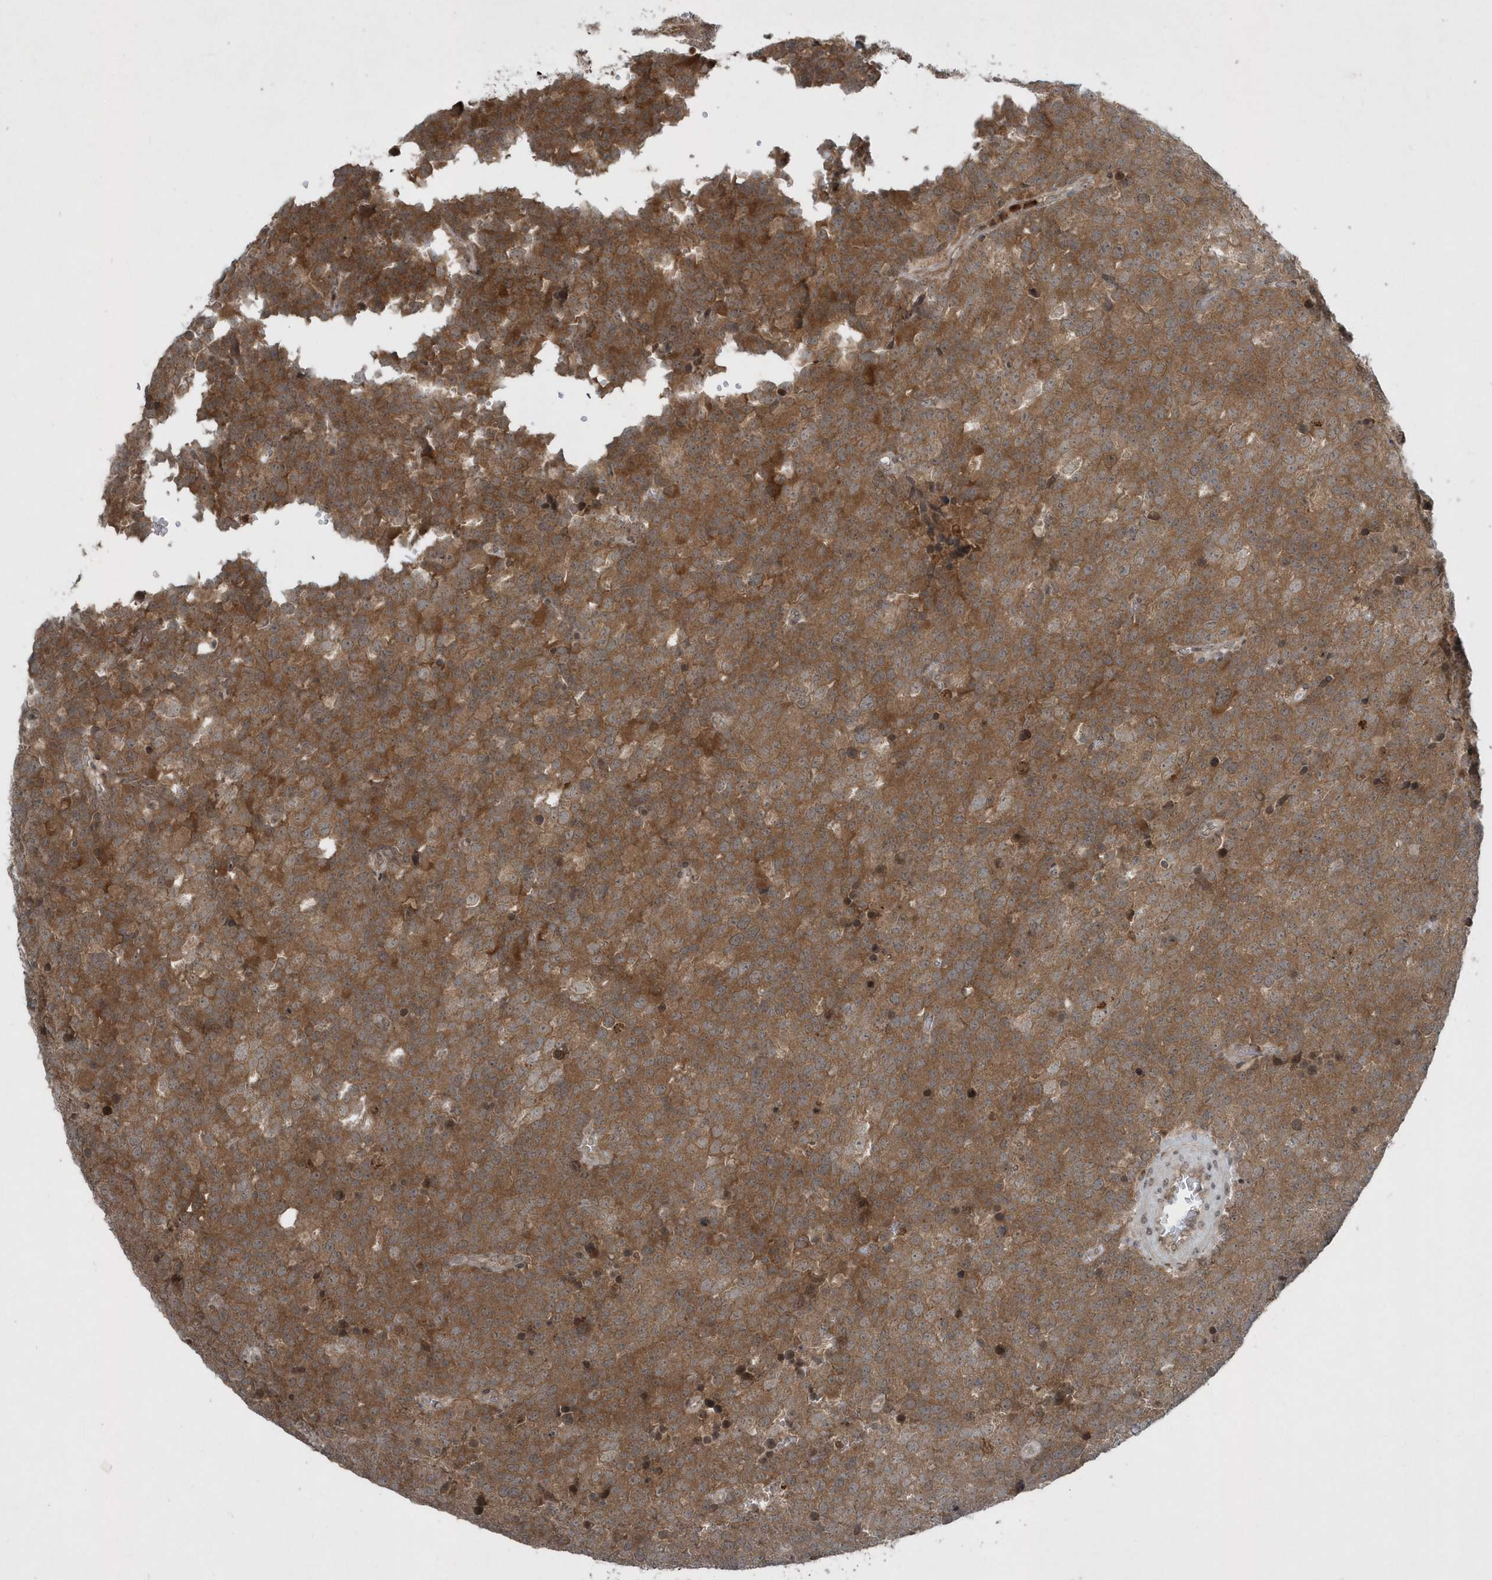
{"staining": {"intensity": "strong", "quantity": ">75%", "location": "cytoplasmic/membranous"}, "tissue": "testis cancer", "cell_type": "Tumor cells", "image_type": "cancer", "snomed": [{"axis": "morphology", "description": "Seminoma, NOS"}, {"axis": "topography", "description": "Testis"}], "caption": "DAB (3,3'-diaminobenzidine) immunohistochemical staining of human testis cancer (seminoma) shows strong cytoplasmic/membranous protein staining in about >75% of tumor cells.", "gene": "EIF2B1", "patient": {"sex": "male", "age": 71}}